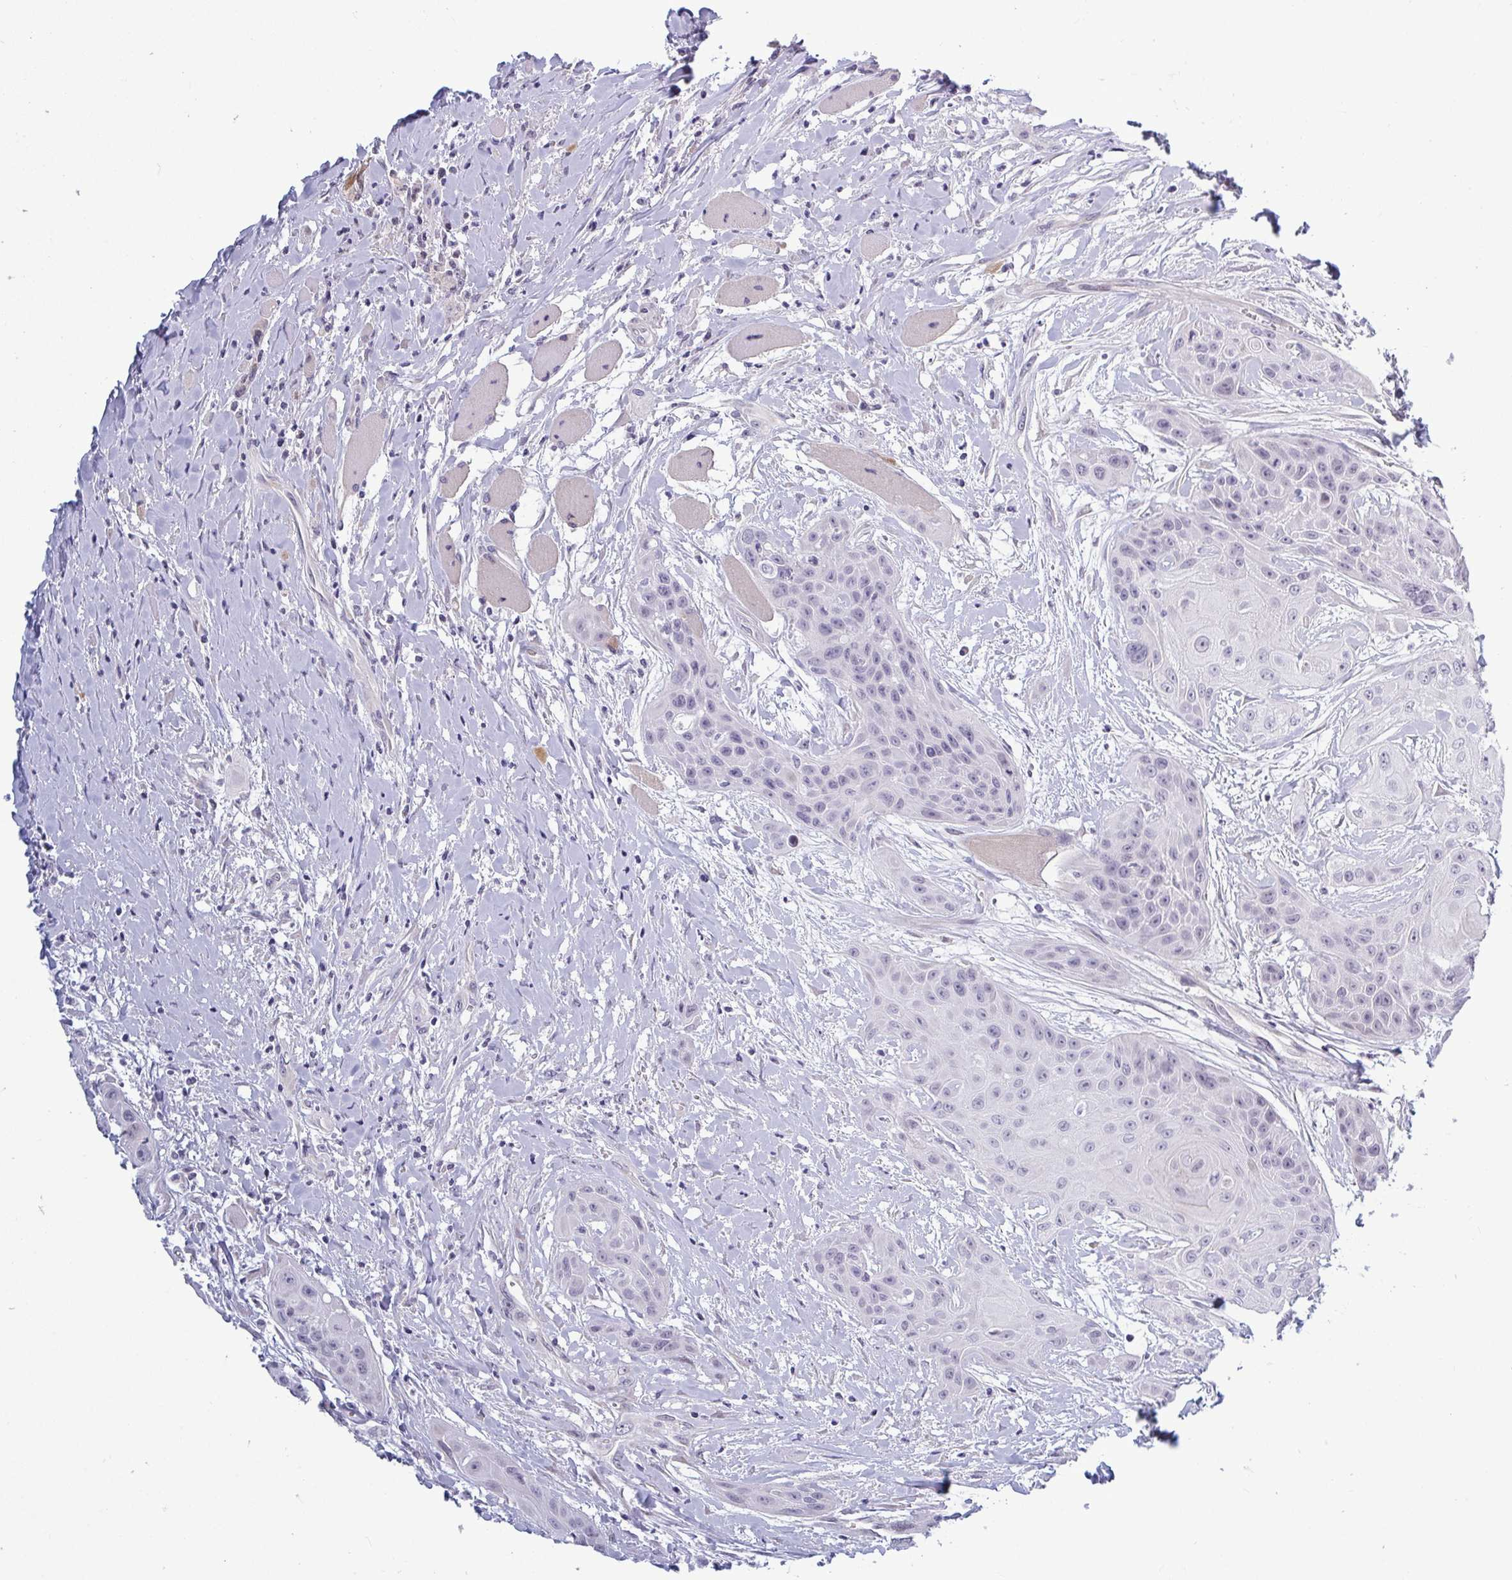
{"staining": {"intensity": "negative", "quantity": "none", "location": "none"}, "tissue": "head and neck cancer", "cell_type": "Tumor cells", "image_type": "cancer", "snomed": [{"axis": "morphology", "description": "Squamous cell carcinoma, NOS"}, {"axis": "topography", "description": "Head-Neck"}], "caption": "A micrograph of head and neck cancer (squamous cell carcinoma) stained for a protein demonstrates no brown staining in tumor cells.", "gene": "TCEAL8", "patient": {"sex": "female", "age": 73}}